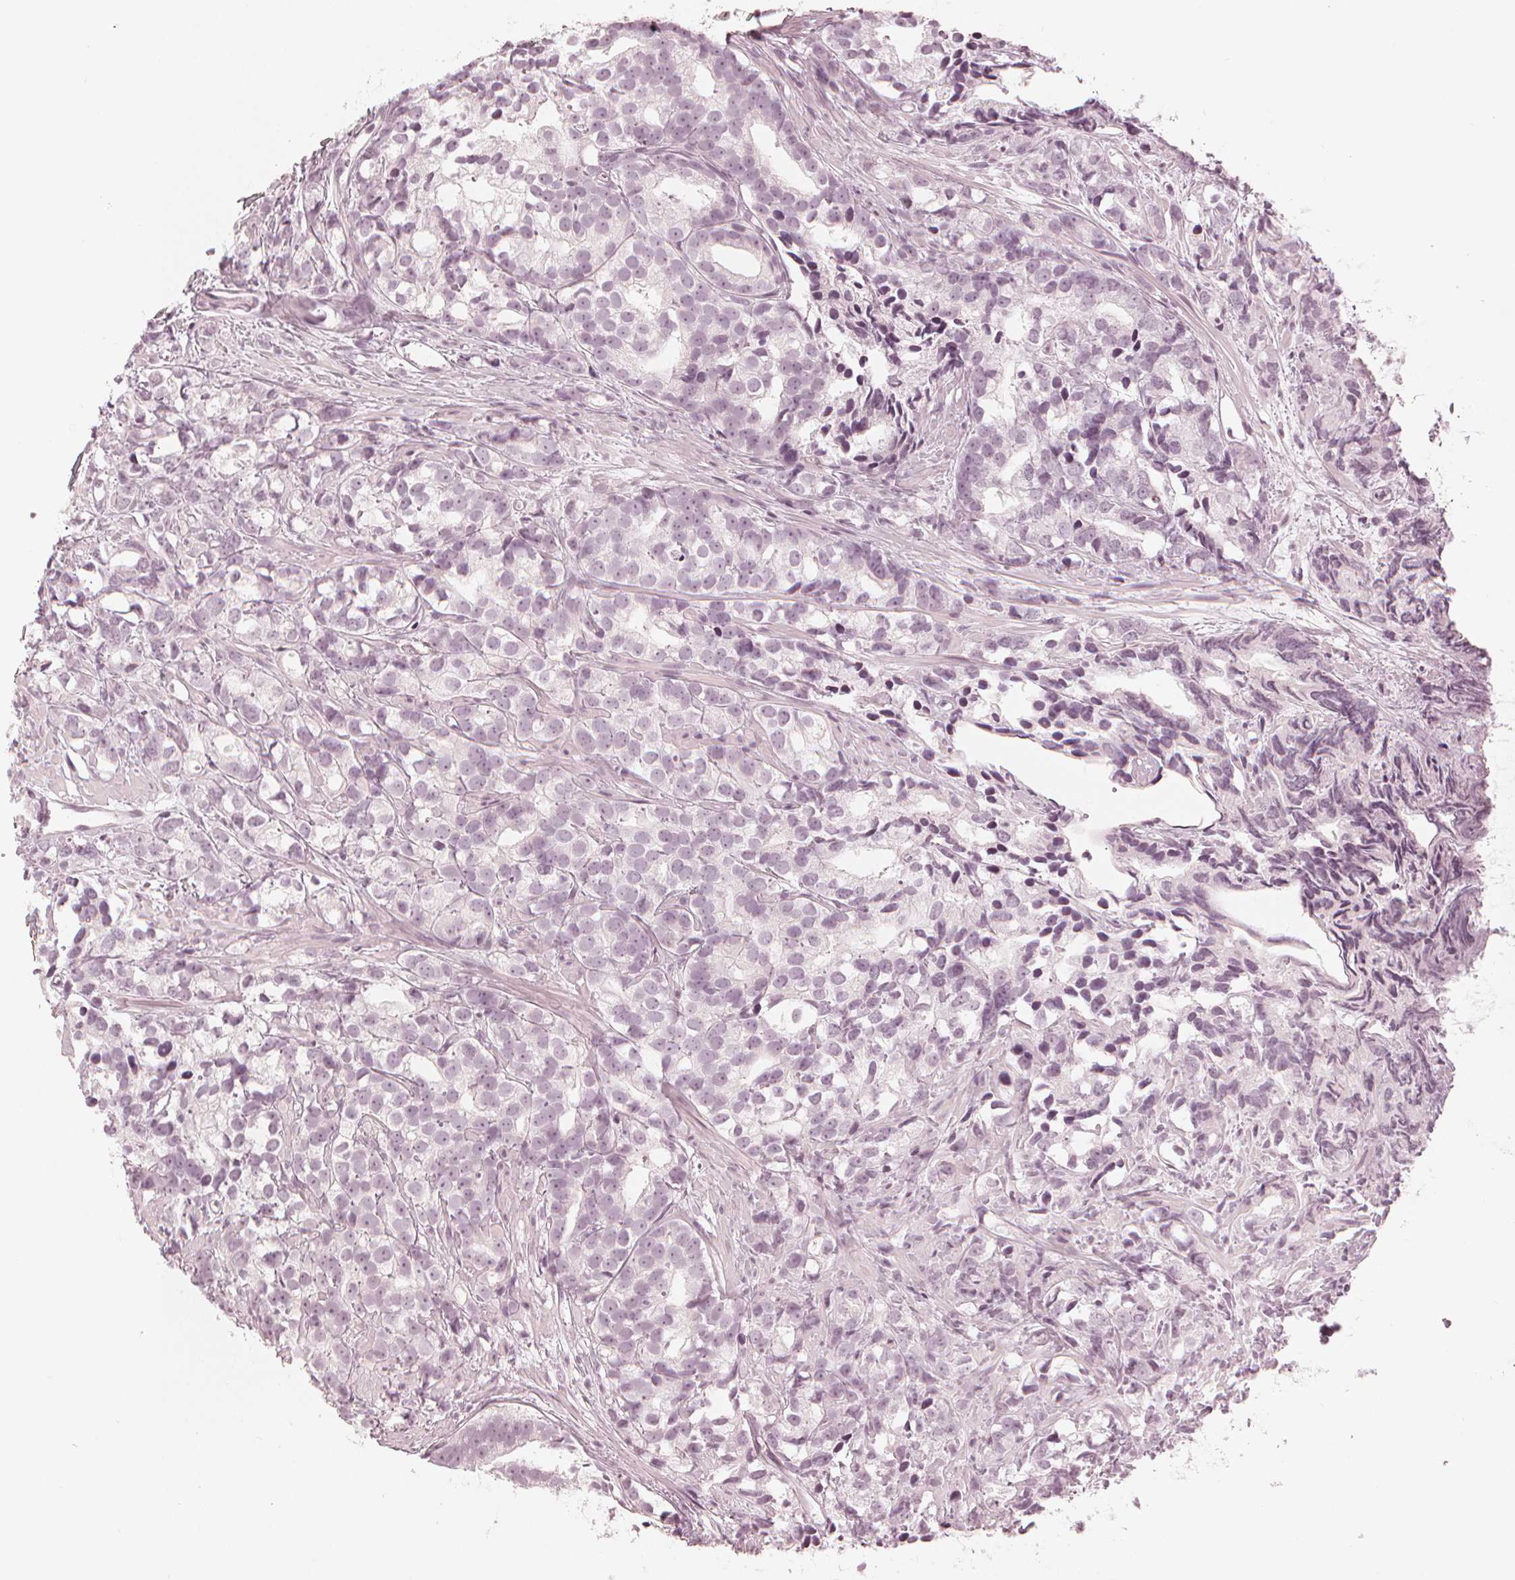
{"staining": {"intensity": "negative", "quantity": "none", "location": "none"}, "tissue": "prostate cancer", "cell_type": "Tumor cells", "image_type": "cancer", "snomed": [{"axis": "morphology", "description": "Adenocarcinoma, High grade"}, {"axis": "topography", "description": "Prostate"}], "caption": "This is a image of IHC staining of prostate high-grade adenocarcinoma, which shows no positivity in tumor cells. (Immunohistochemistry (ihc), brightfield microscopy, high magnification).", "gene": "PAEP", "patient": {"sex": "male", "age": 79}}